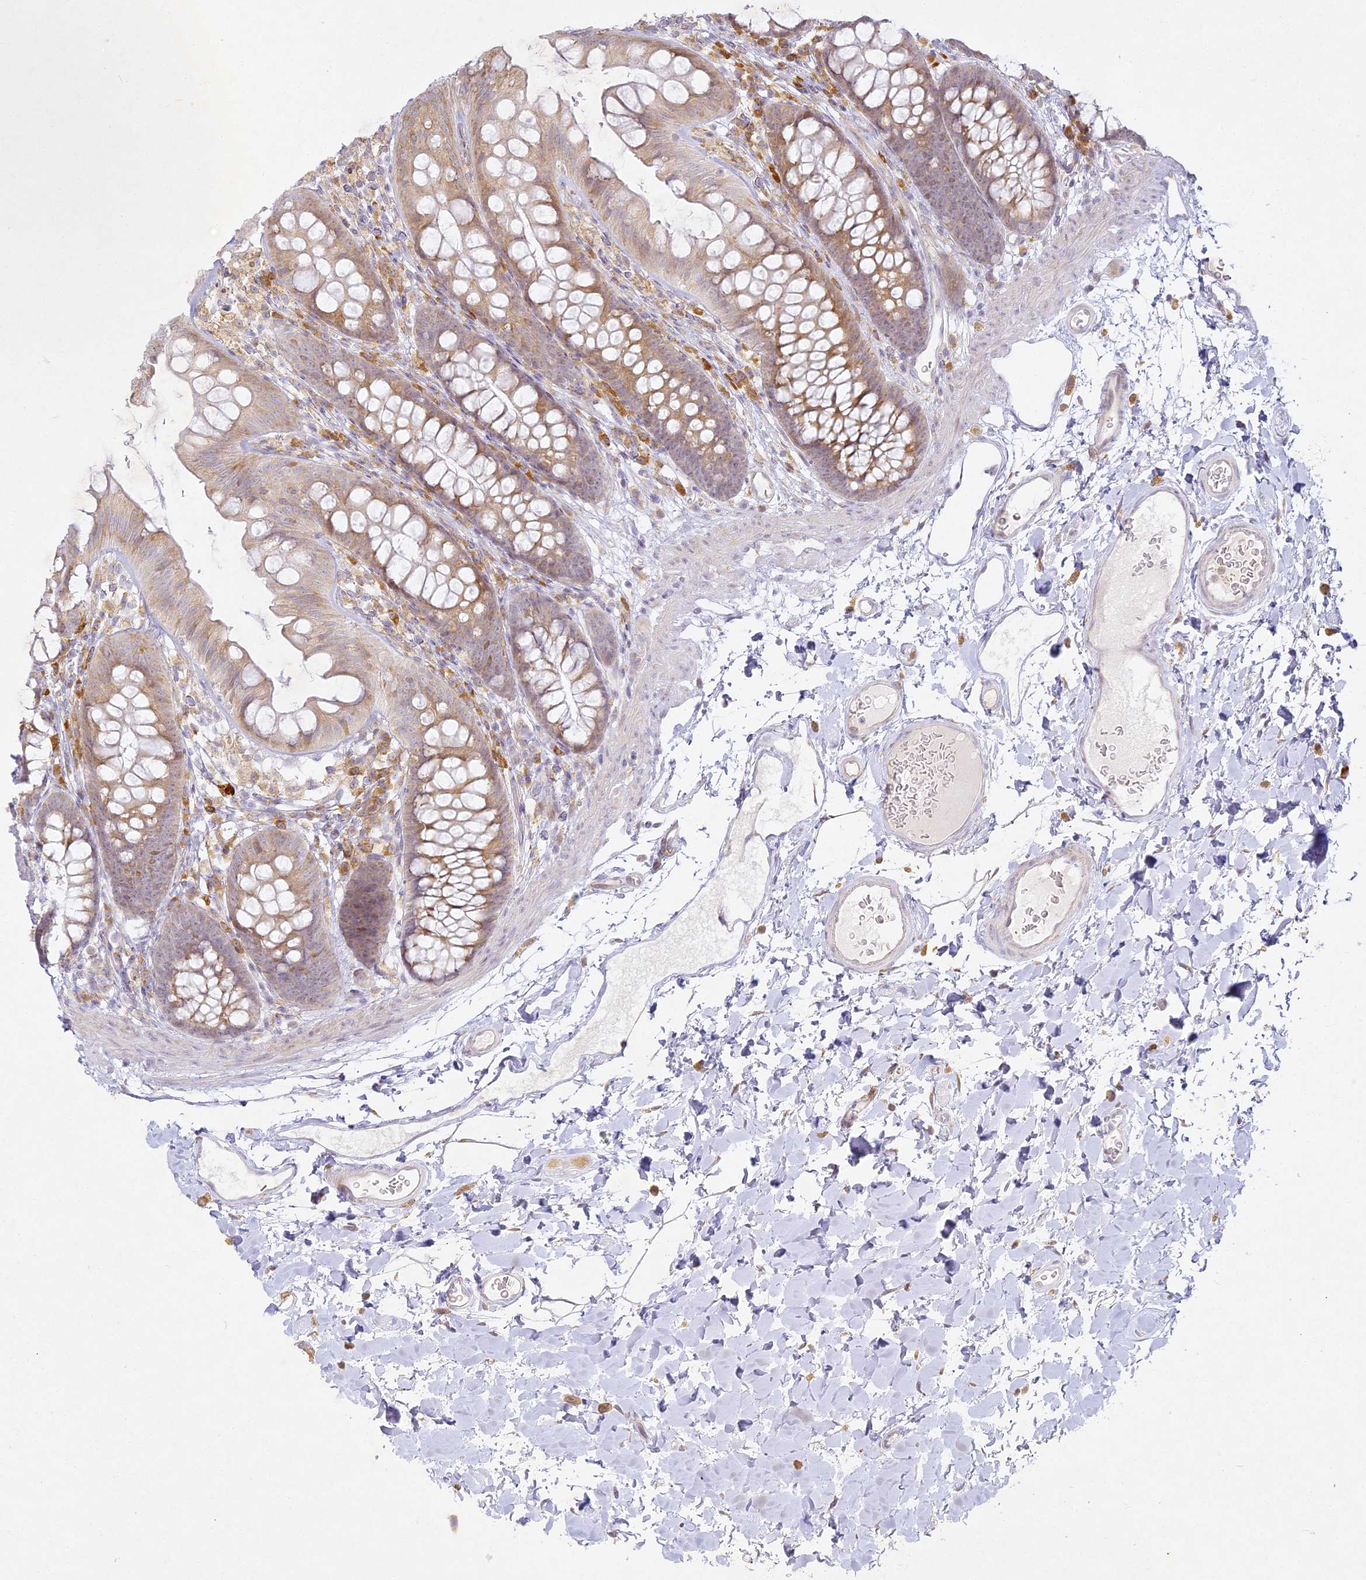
{"staining": {"intensity": "weak", "quantity": "25%-75%", "location": "cytoplasmic/membranous"}, "tissue": "colon", "cell_type": "Endothelial cells", "image_type": "normal", "snomed": [{"axis": "morphology", "description": "Normal tissue, NOS"}, {"axis": "topography", "description": "Colon"}], "caption": "Immunohistochemical staining of normal human colon reveals 25%-75% levels of weak cytoplasmic/membranous protein positivity in approximately 25%-75% of endothelial cells.", "gene": "SLC30A5", "patient": {"sex": "female", "age": 62}}